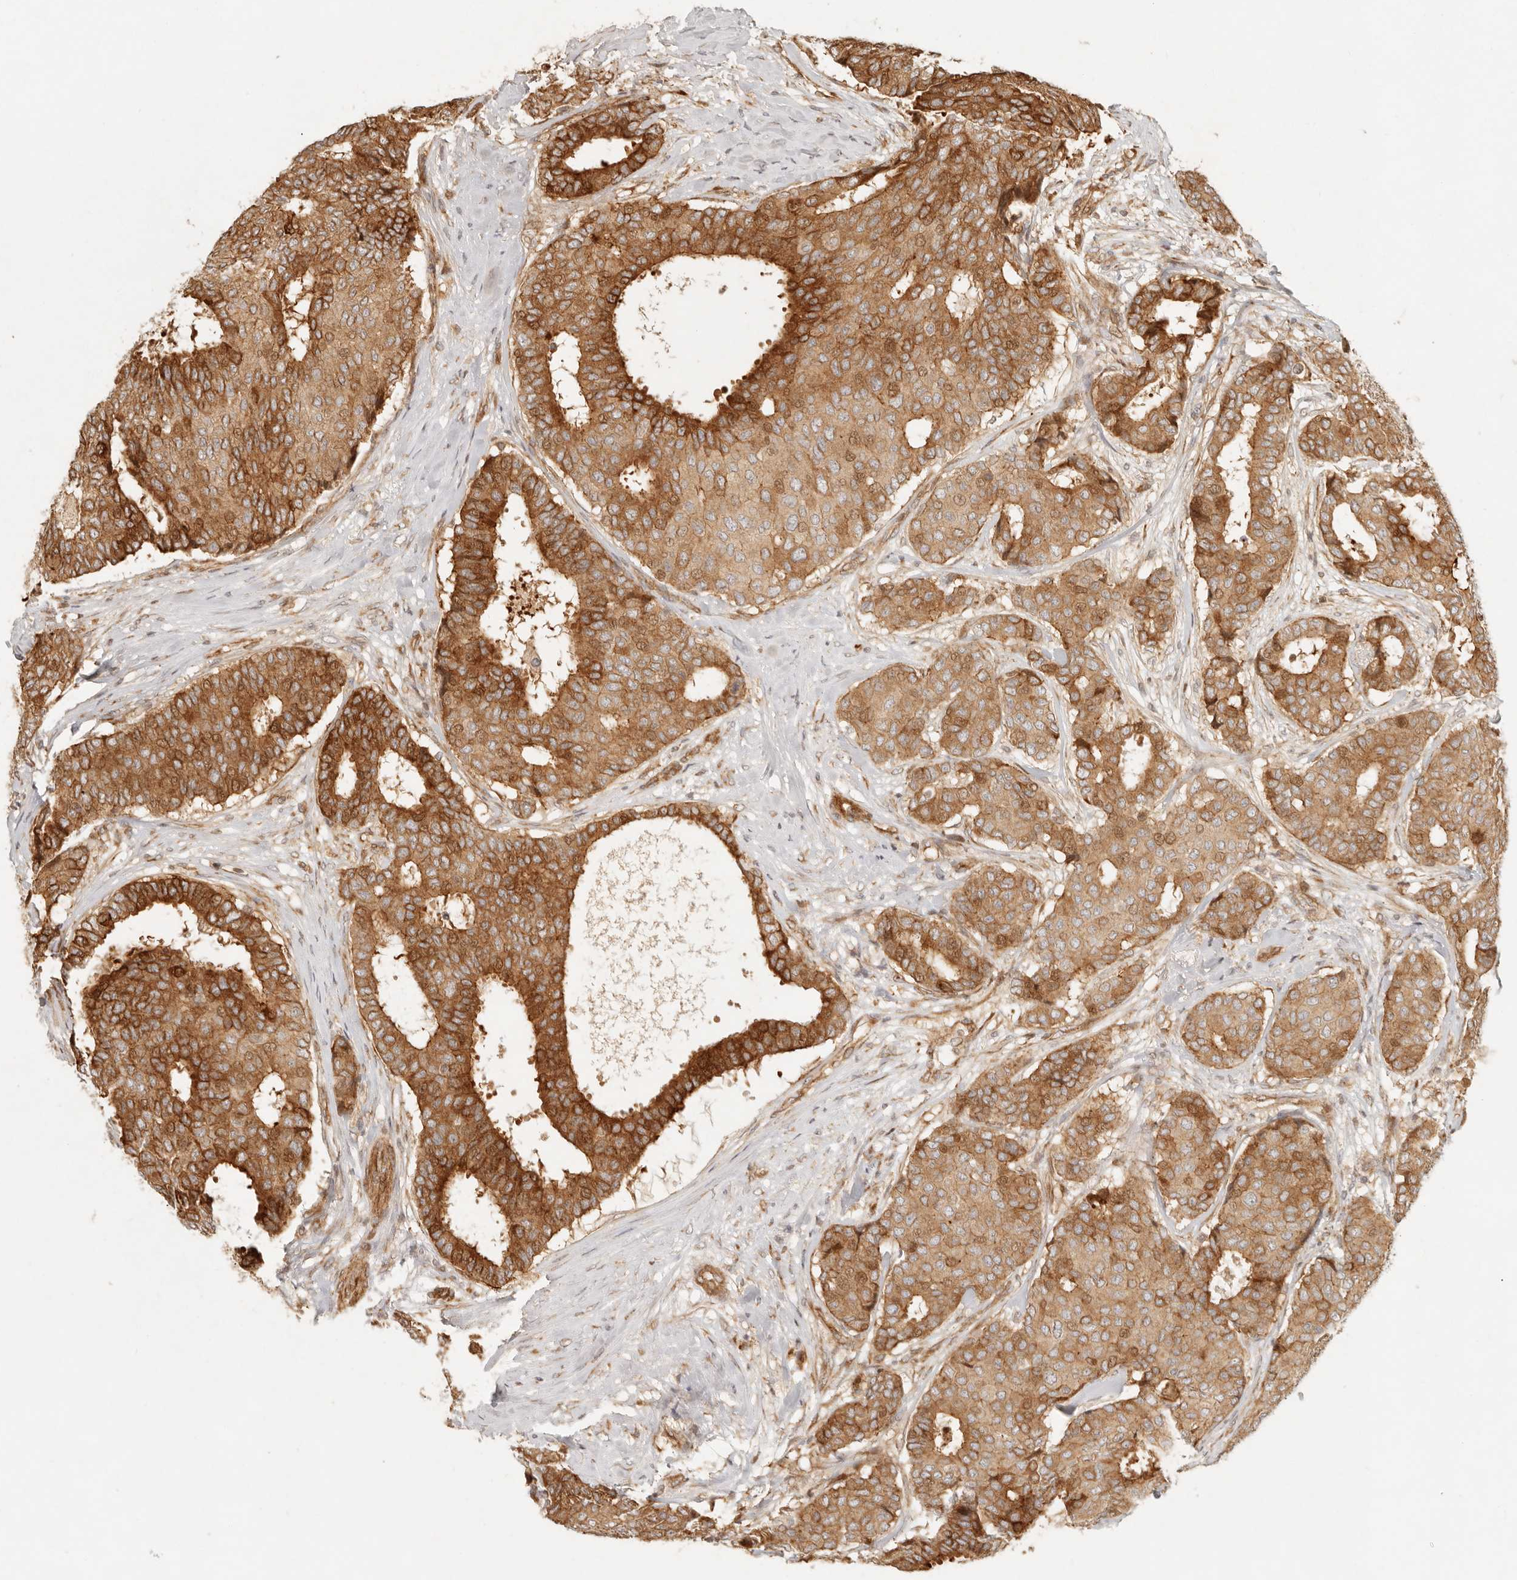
{"staining": {"intensity": "moderate", "quantity": ">75%", "location": "cytoplasmic/membranous"}, "tissue": "breast cancer", "cell_type": "Tumor cells", "image_type": "cancer", "snomed": [{"axis": "morphology", "description": "Duct carcinoma"}, {"axis": "topography", "description": "Breast"}], "caption": "Immunohistochemical staining of breast cancer (invasive ductal carcinoma) shows moderate cytoplasmic/membranous protein expression in about >75% of tumor cells.", "gene": "KLHL38", "patient": {"sex": "female", "age": 75}}